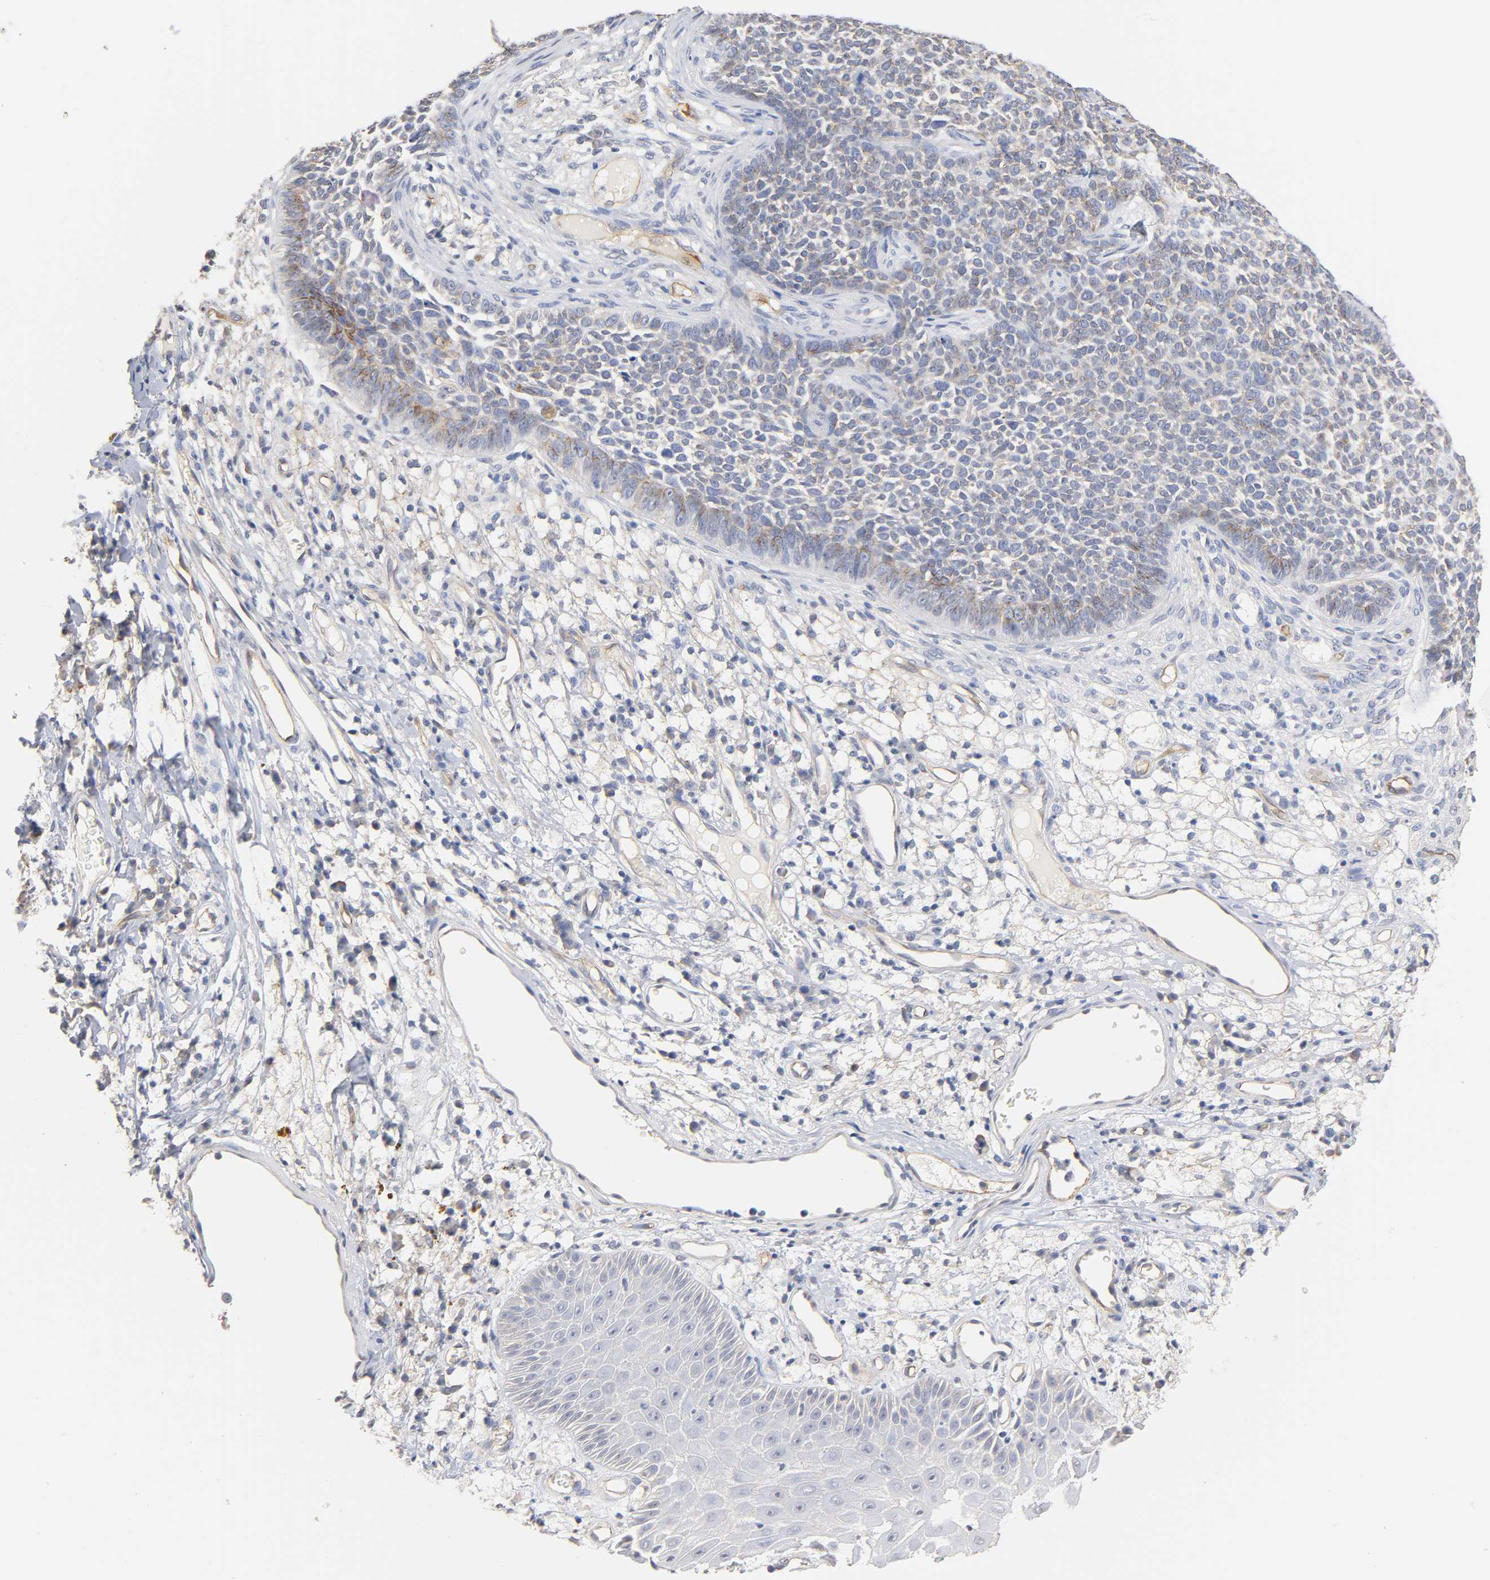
{"staining": {"intensity": "weak", "quantity": ">75%", "location": "cytoplasmic/membranous"}, "tissue": "skin cancer", "cell_type": "Tumor cells", "image_type": "cancer", "snomed": [{"axis": "morphology", "description": "Basal cell carcinoma"}, {"axis": "topography", "description": "Skin"}], "caption": "Immunohistochemical staining of human skin basal cell carcinoma exhibits low levels of weak cytoplasmic/membranous staining in about >75% of tumor cells. (Brightfield microscopy of DAB IHC at high magnification).", "gene": "SPTAN1", "patient": {"sex": "female", "age": 84}}